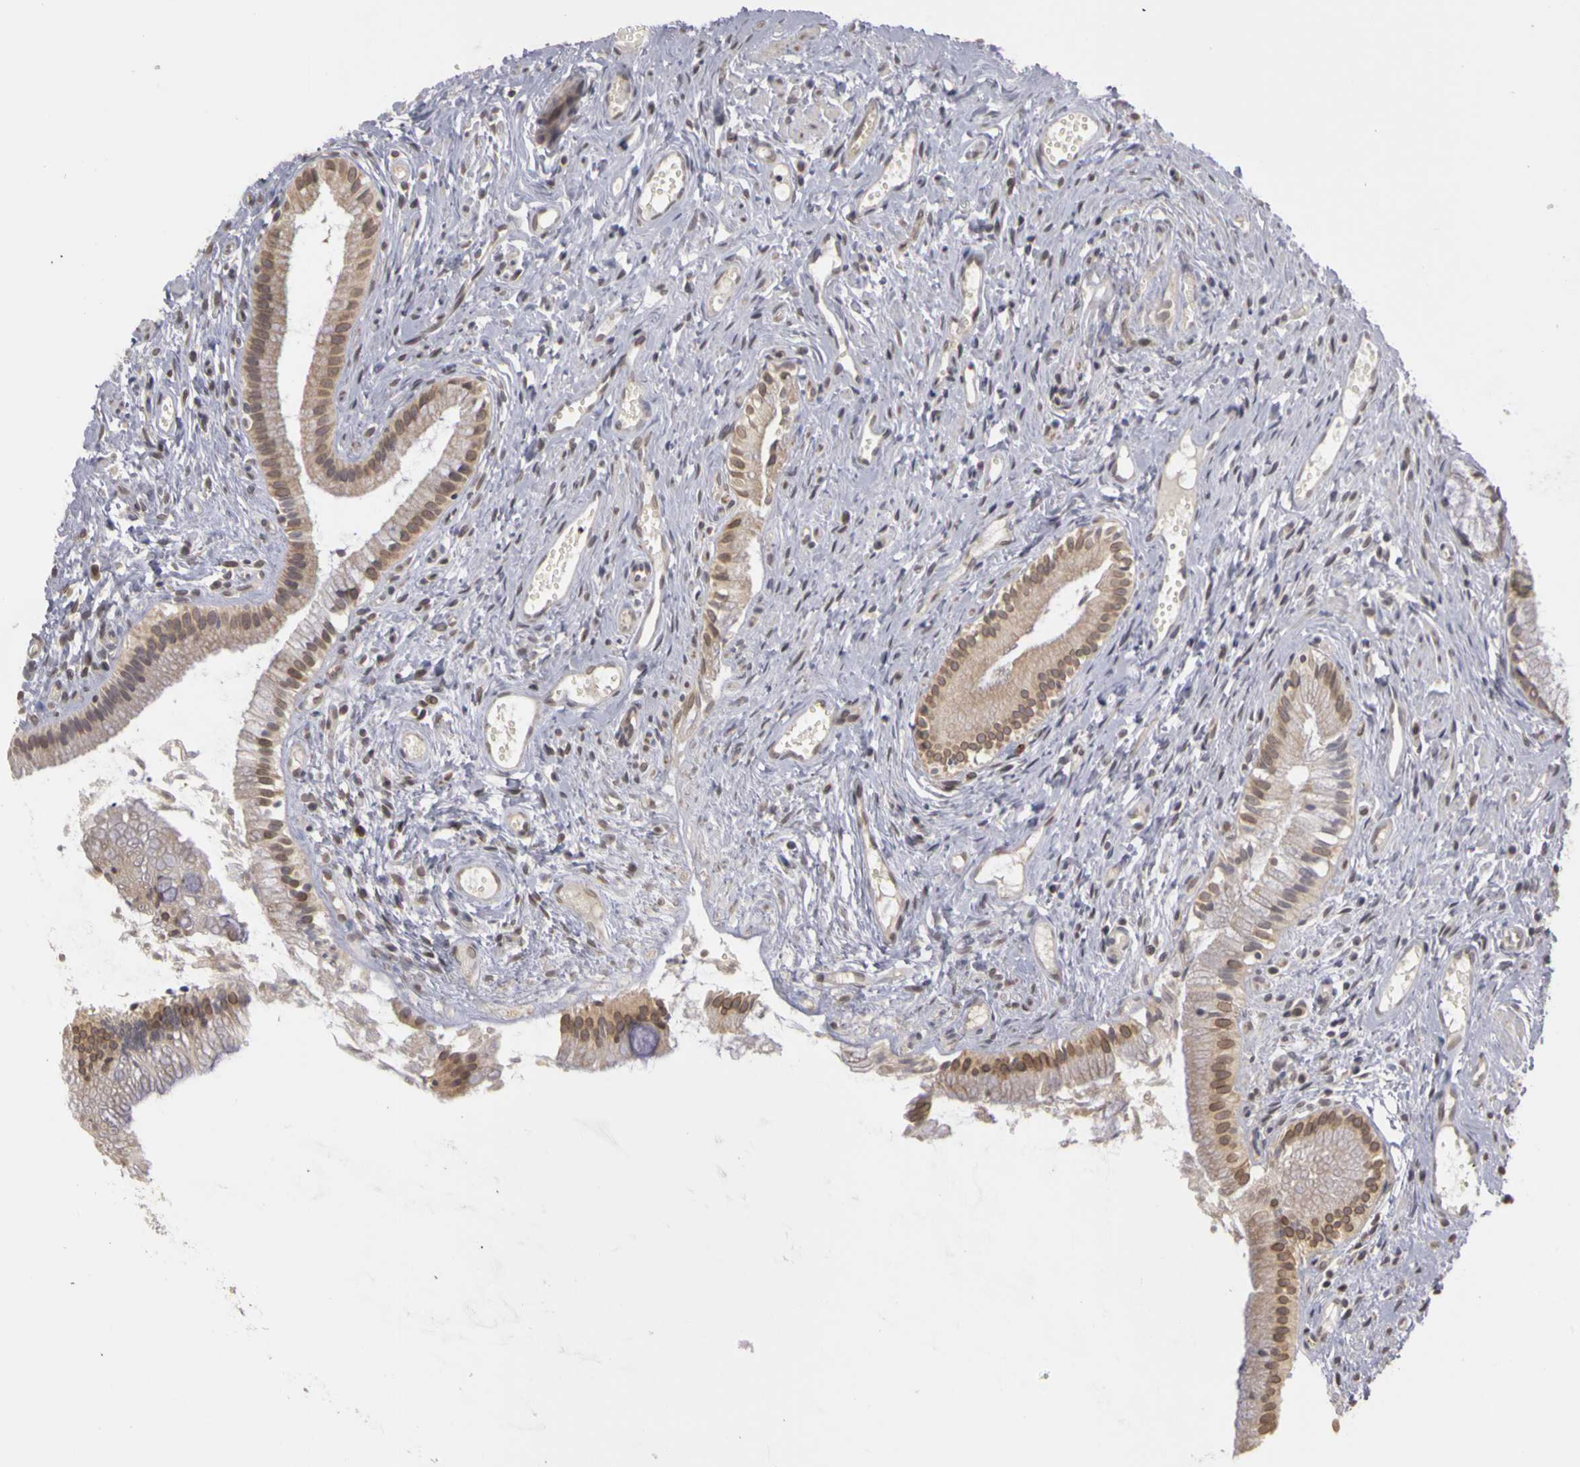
{"staining": {"intensity": "moderate", "quantity": ">75%", "location": "cytoplasmic/membranous,nuclear"}, "tissue": "gallbladder", "cell_type": "Glandular cells", "image_type": "normal", "snomed": [{"axis": "morphology", "description": "Normal tissue, NOS"}, {"axis": "topography", "description": "Gallbladder"}], "caption": "The immunohistochemical stain labels moderate cytoplasmic/membranous,nuclear expression in glandular cells of benign gallbladder.", "gene": "FRMD7", "patient": {"sex": "female", "age": 58}}